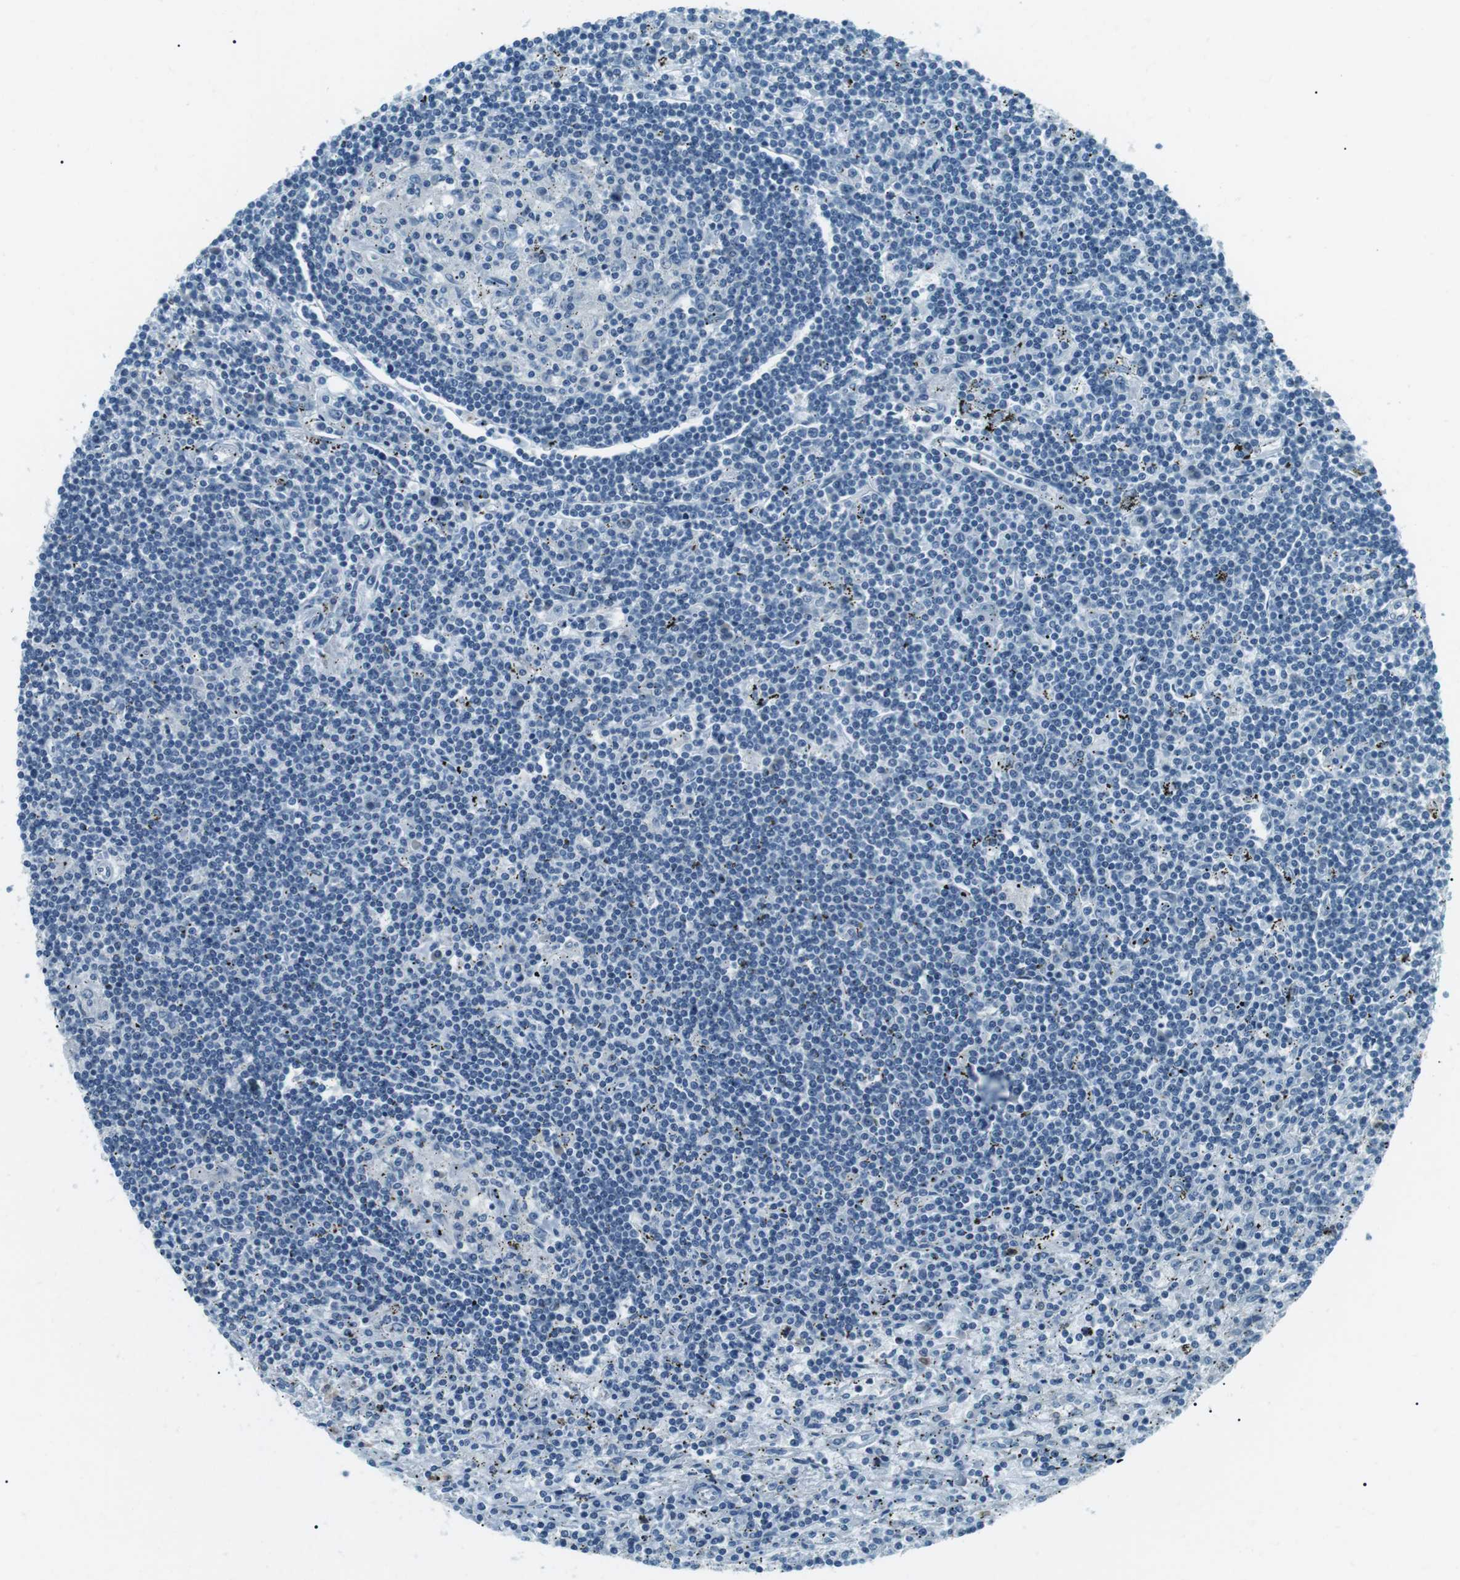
{"staining": {"intensity": "negative", "quantity": "none", "location": "none"}, "tissue": "lymphoma", "cell_type": "Tumor cells", "image_type": "cancer", "snomed": [{"axis": "morphology", "description": "Malignant lymphoma, non-Hodgkin's type, Low grade"}, {"axis": "topography", "description": "Spleen"}], "caption": "High magnification brightfield microscopy of low-grade malignant lymphoma, non-Hodgkin's type stained with DAB (brown) and counterstained with hematoxylin (blue): tumor cells show no significant expression.", "gene": "SERPINB2", "patient": {"sex": "male", "age": 76}}